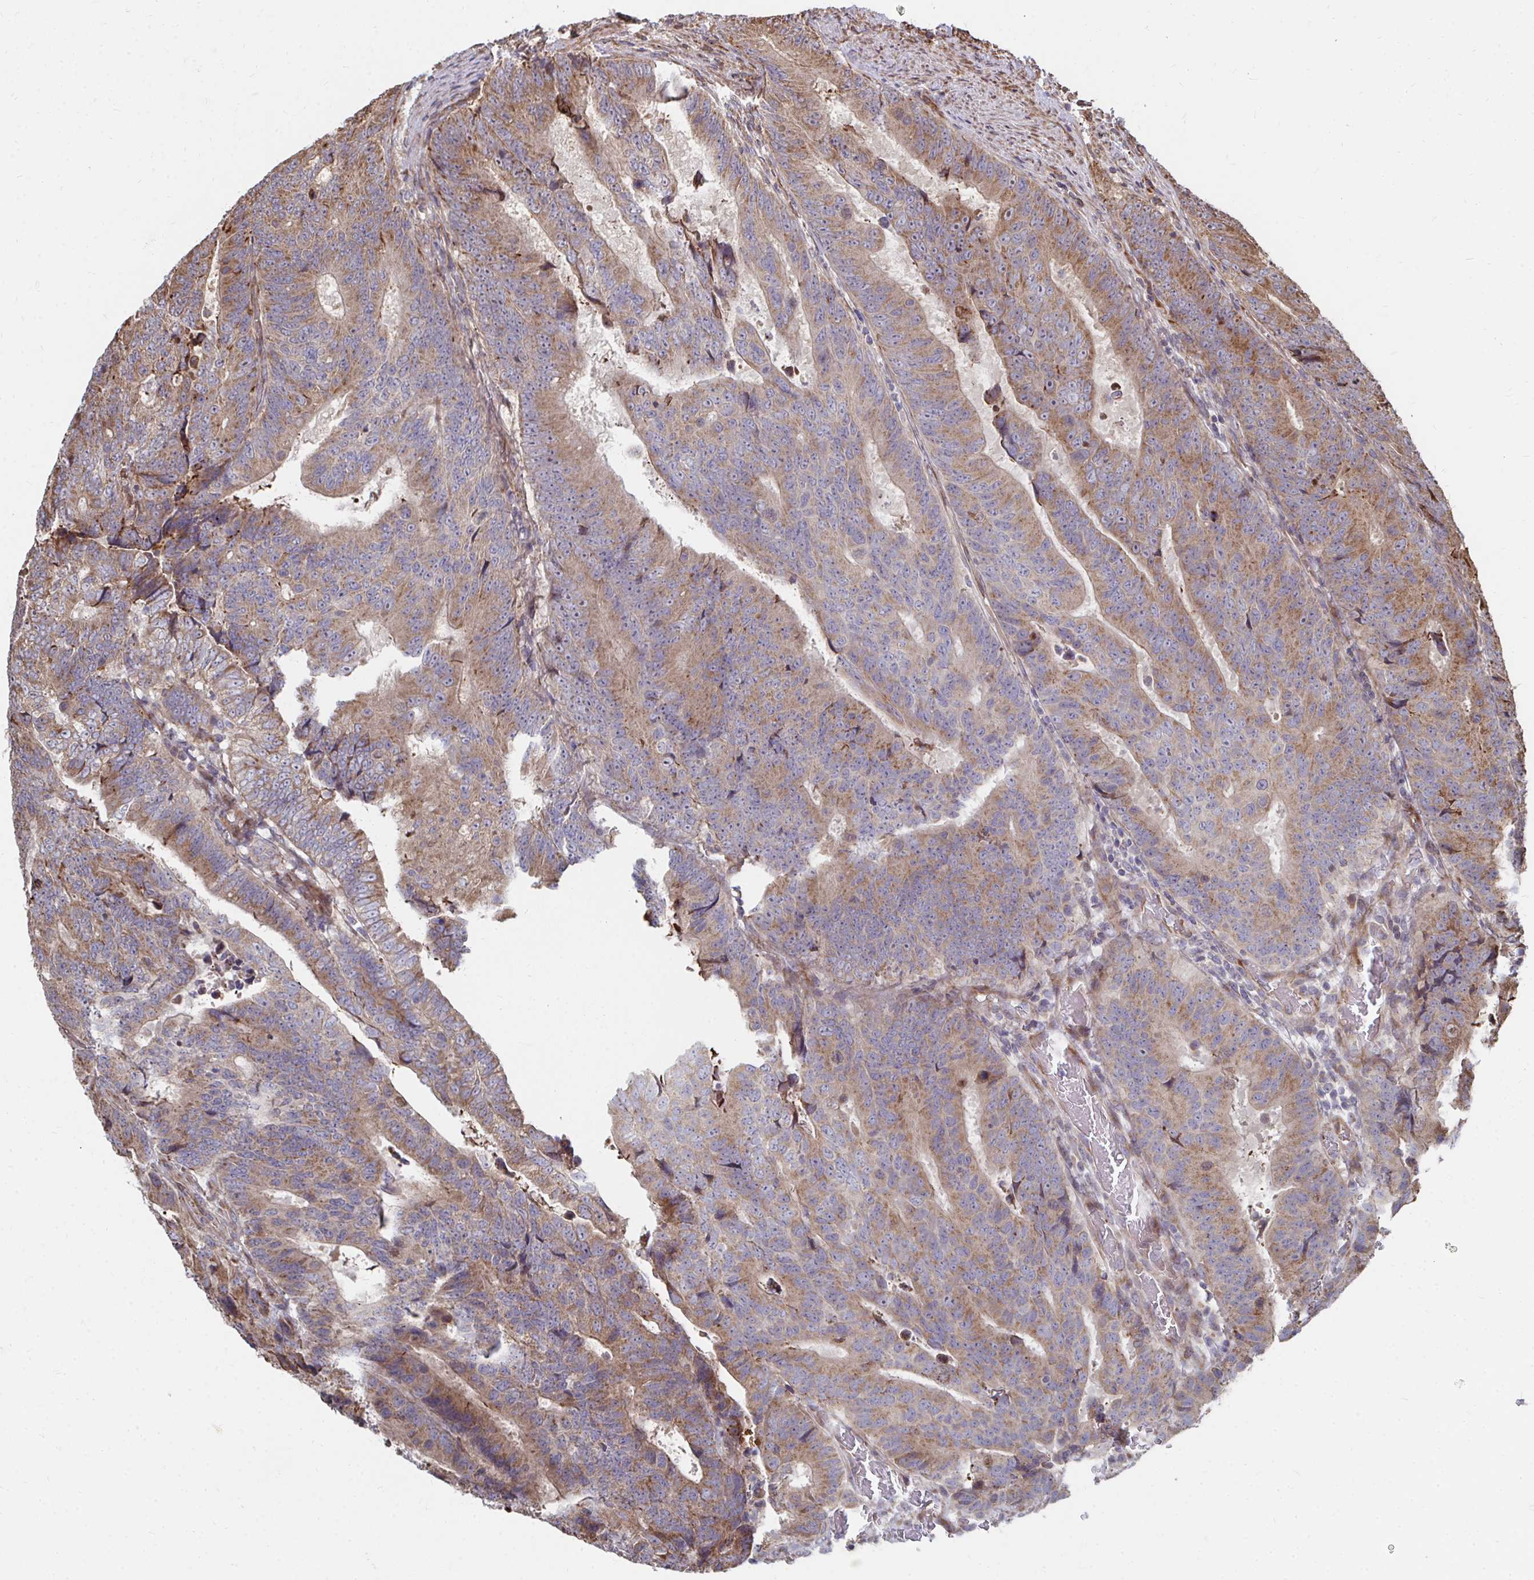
{"staining": {"intensity": "moderate", "quantity": ">75%", "location": "cytoplasmic/membranous"}, "tissue": "colorectal cancer", "cell_type": "Tumor cells", "image_type": "cancer", "snomed": [{"axis": "morphology", "description": "Adenocarcinoma, NOS"}, {"axis": "topography", "description": "Colon"}], "caption": "Approximately >75% of tumor cells in adenocarcinoma (colorectal) demonstrate moderate cytoplasmic/membranous protein positivity as visualized by brown immunohistochemical staining.", "gene": "FAM89A", "patient": {"sex": "female", "age": 48}}